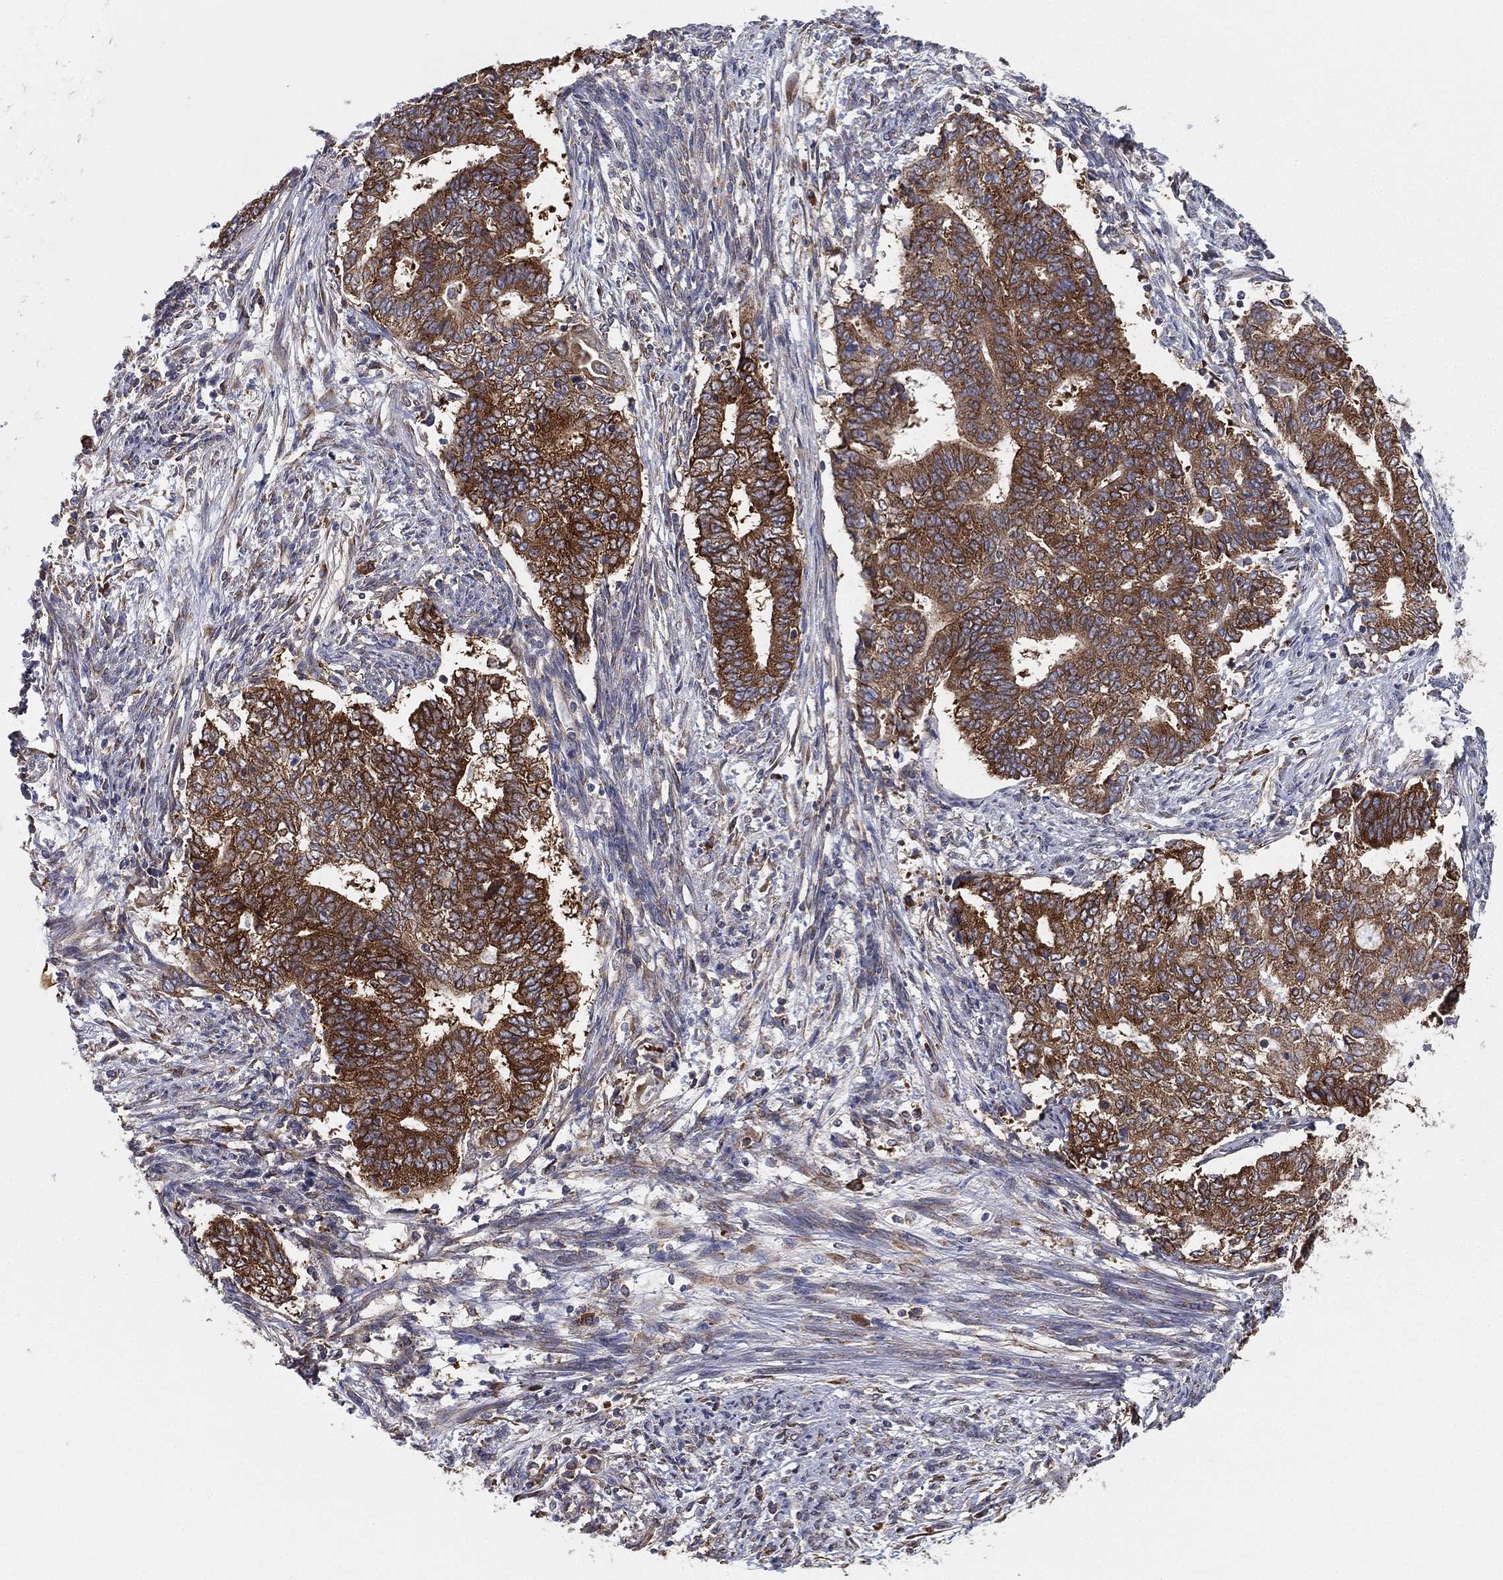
{"staining": {"intensity": "strong", "quantity": ">75%", "location": "cytoplasmic/membranous"}, "tissue": "endometrial cancer", "cell_type": "Tumor cells", "image_type": "cancer", "snomed": [{"axis": "morphology", "description": "Adenocarcinoma, NOS"}, {"axis": "topography", "description": "Endometrium"}], "caption": "A photomicrograph showing strong cytoplasmic/membranous expression in approximately >75% of tumor cells in endometrial cancer, as visualized by brown immunohistochemical staining.", "gene": "FARSA", "patient": {"sex": "female", "age": 65}}